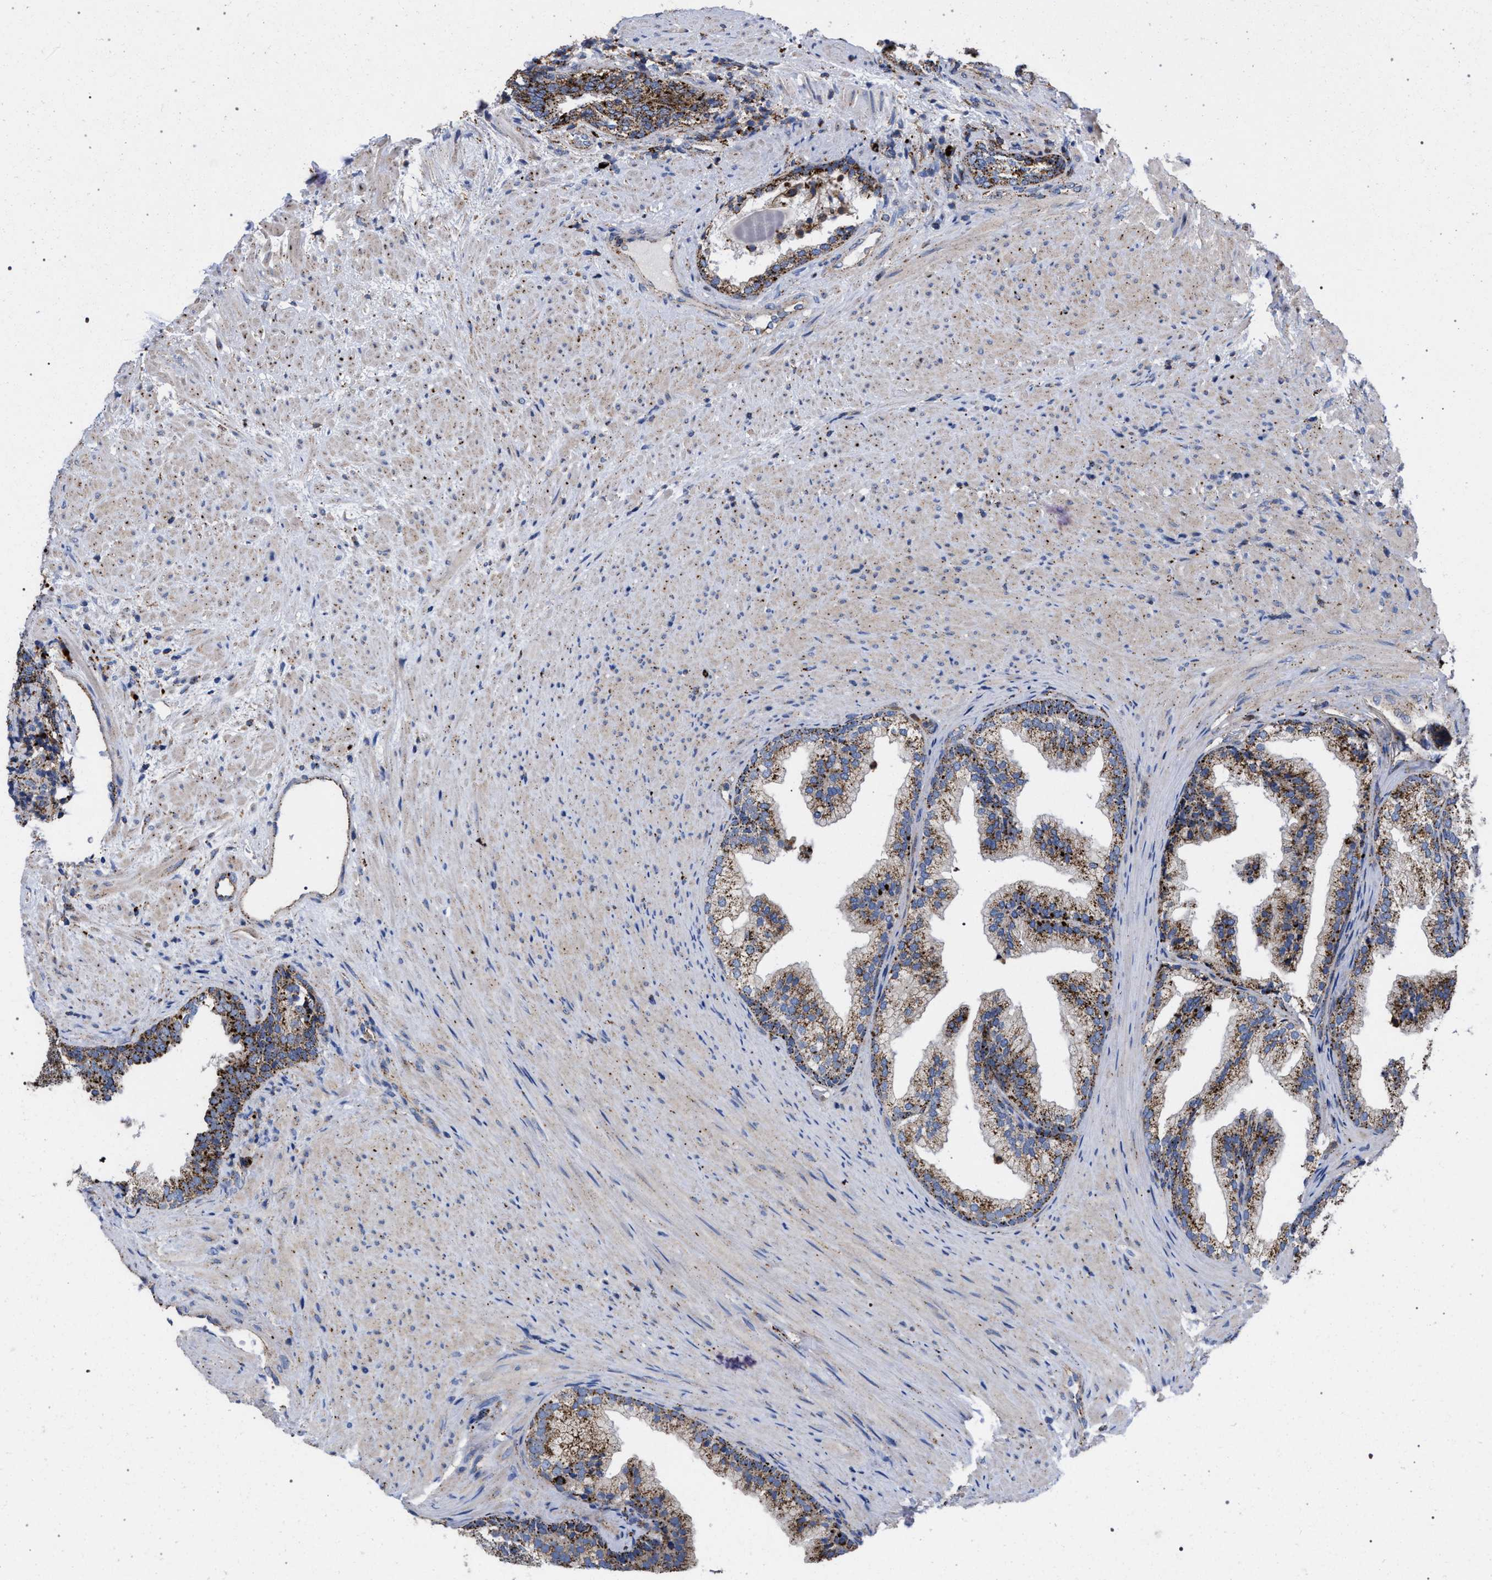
{"staining": {"intensity": "strong", "quantity": "25%-75%", "location": "cytoplasmic/membranous"}, "tissue": "prostate", "cell_type": "Glandular cells", "image_type": "normal", "snomed": [{"axis": "morphology", "description": "Normal tissue, NOS"}, {"axis": "topography", "description": "Prostate"}], "caption": "High-magnification brightfield microscopy of benign prostate stained with DAB (3,3'-diaminobenzidine) (brown) and counterstained with hematoxylin (blue). glandular cells exhibit strong cytoplasmic/membranous expression is appreciated in approximately25%-75% of cells.", "gene": "PPT1", "patient": {"sex": "male", "age": 76}}